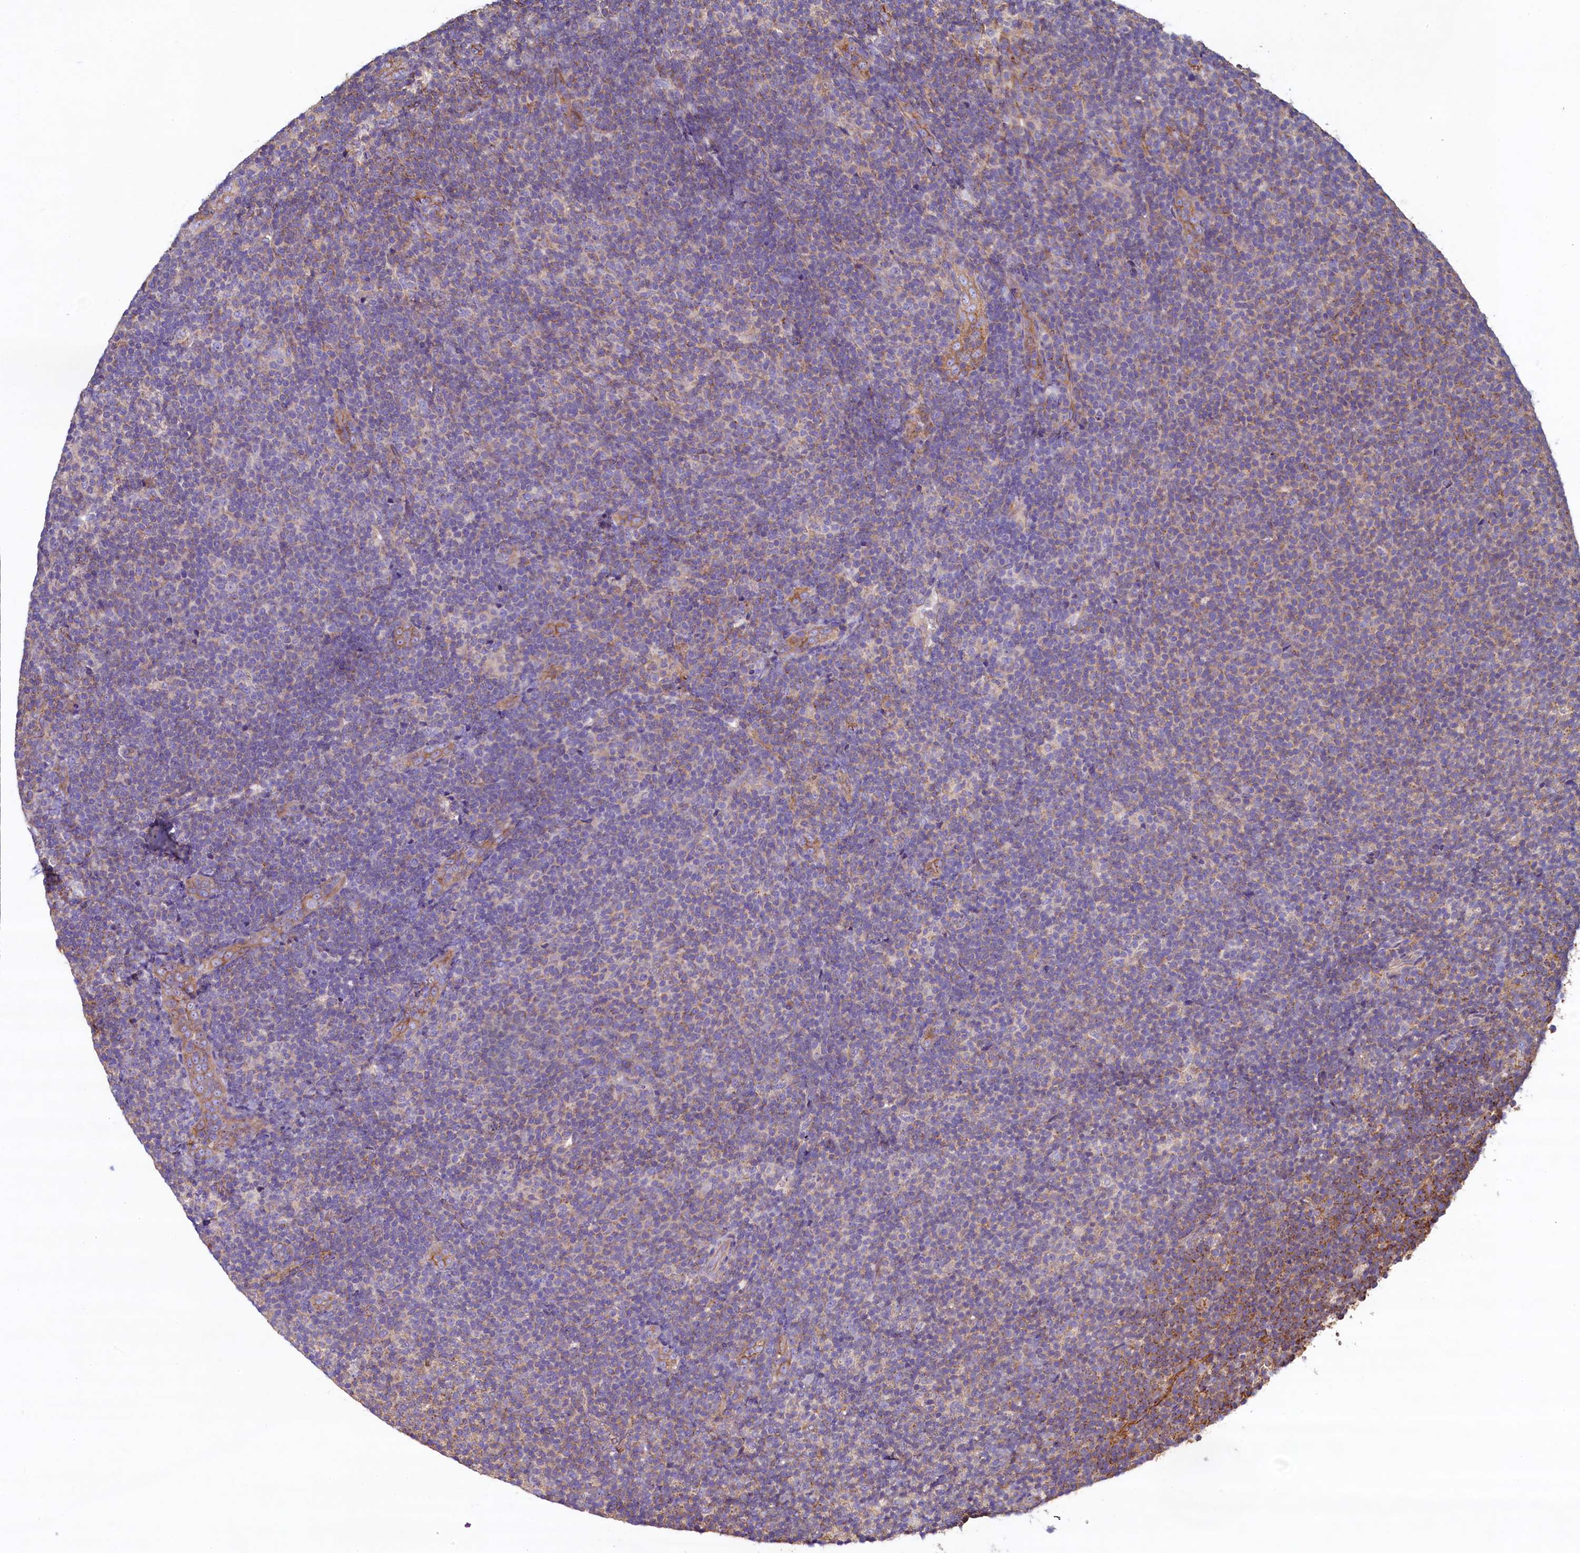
{"staining": {"intensity": "moderate", "quantity": "25%-75%", "location": "cytoplasmic/membranous"}, "tissue": "lymphoma", "cell_type": "Tumor cells", "image_type": "cancer", "snomed": [{"axis": "morphology", "description": "Malignant lymphoma, non-Hodgkin's type, Low grade"}, {"axis": "topography", "description": "Lymph node"}], "caption": "Tumor cells reveal moderate cytoplasmic/membranous staining in approximately 25%-75% of cells in low-grade malignant lymphoma, non-Hodgkin's type.", "gene": "GPR21", "patient": {"sex": "male", "age": 66}}